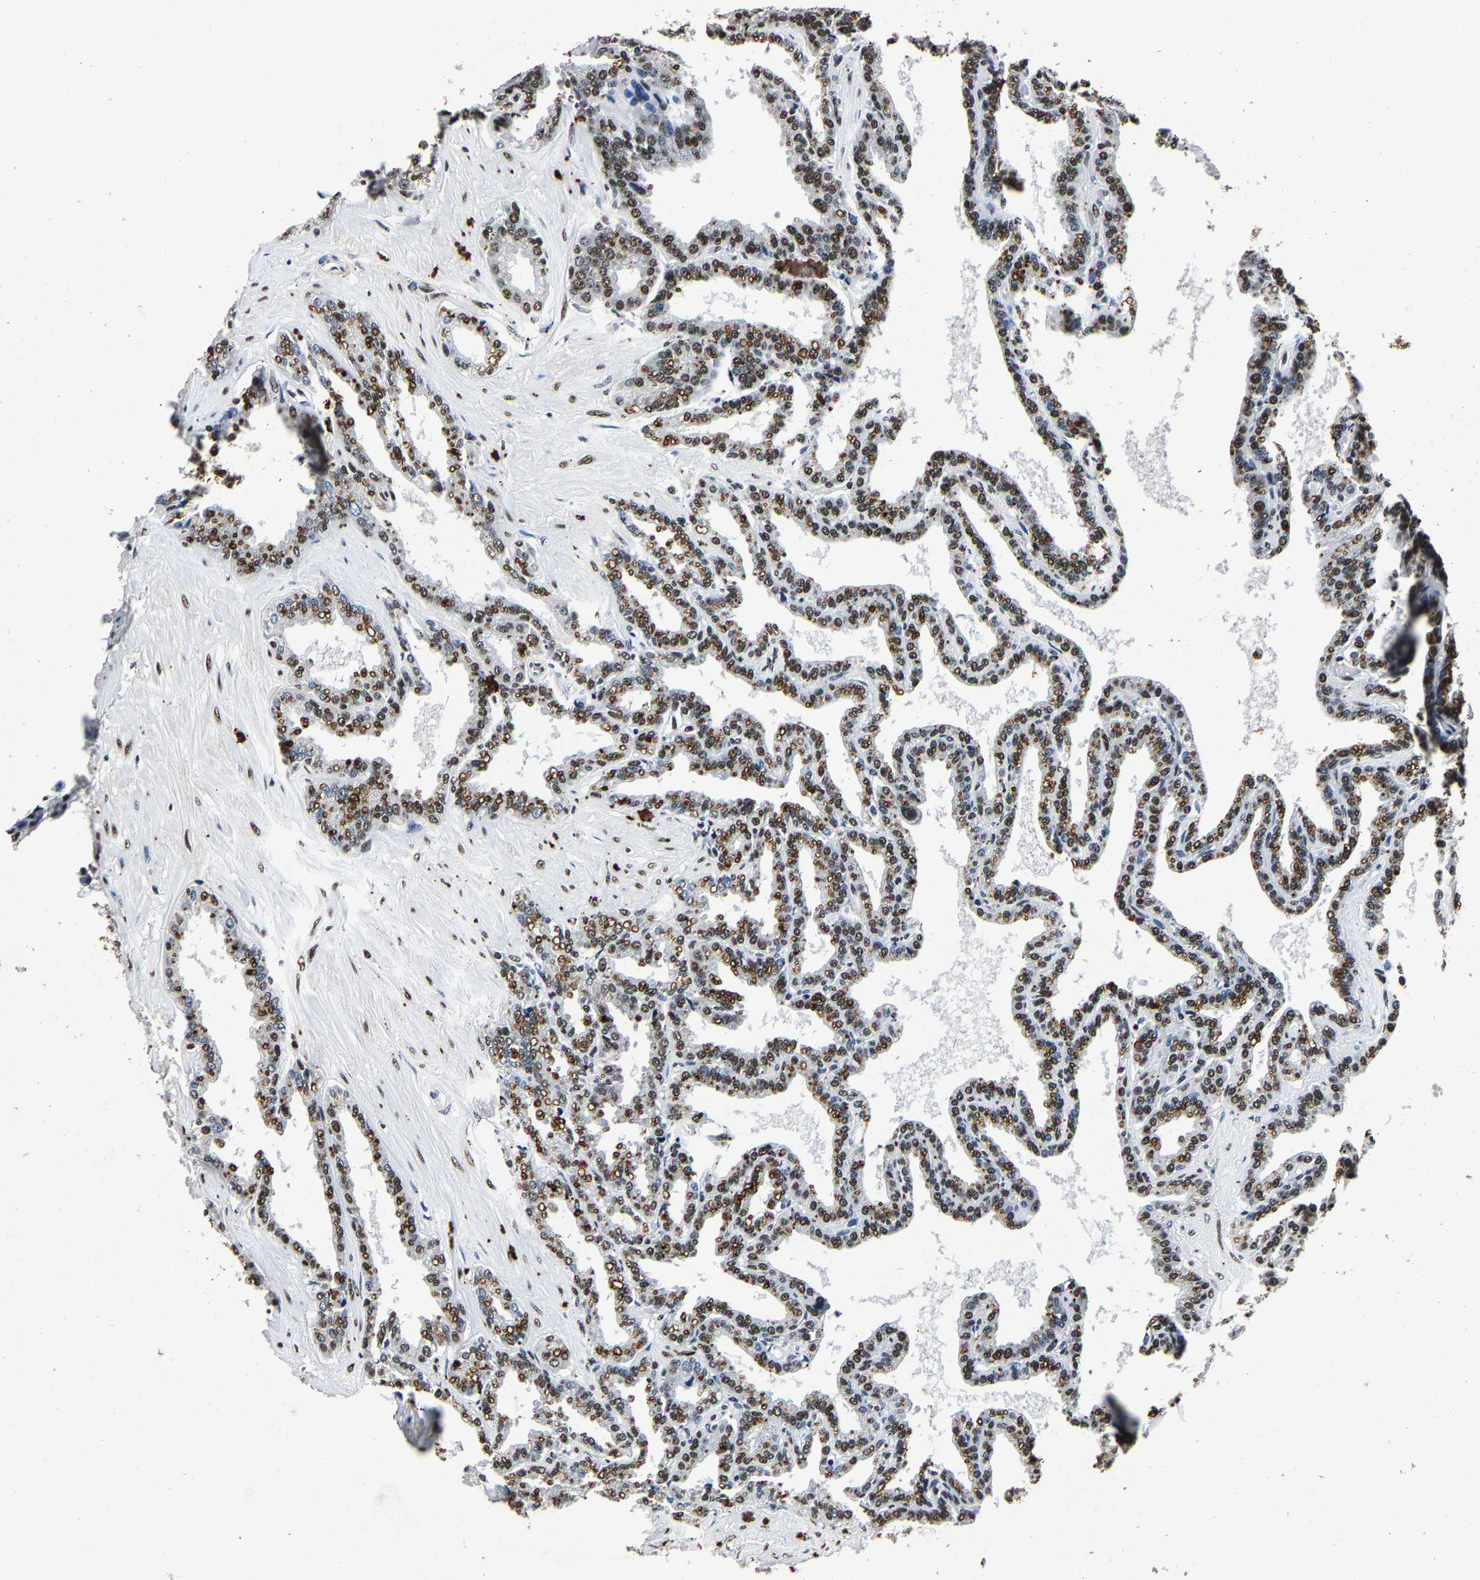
{"staining": {"intensity": "moderate", "quantity": ">75%", "location": "nuclear"}, "tissue": "seminal vesicle", "cell_type": "Glandular cells", "image_type": "normal", "snomed": [{"axis": "morphology", "description": "Normal tissue, NOS"}, {"axis": "topography", "description": "Seminal veicle"}], "caption": "This is a micrograph of IHC staining of benign seminal vesicle, which shows moderate staining in the nuclear of glandular cells.", "gene": "RBM45", "patient": {"sex": "male", "age": 46}}